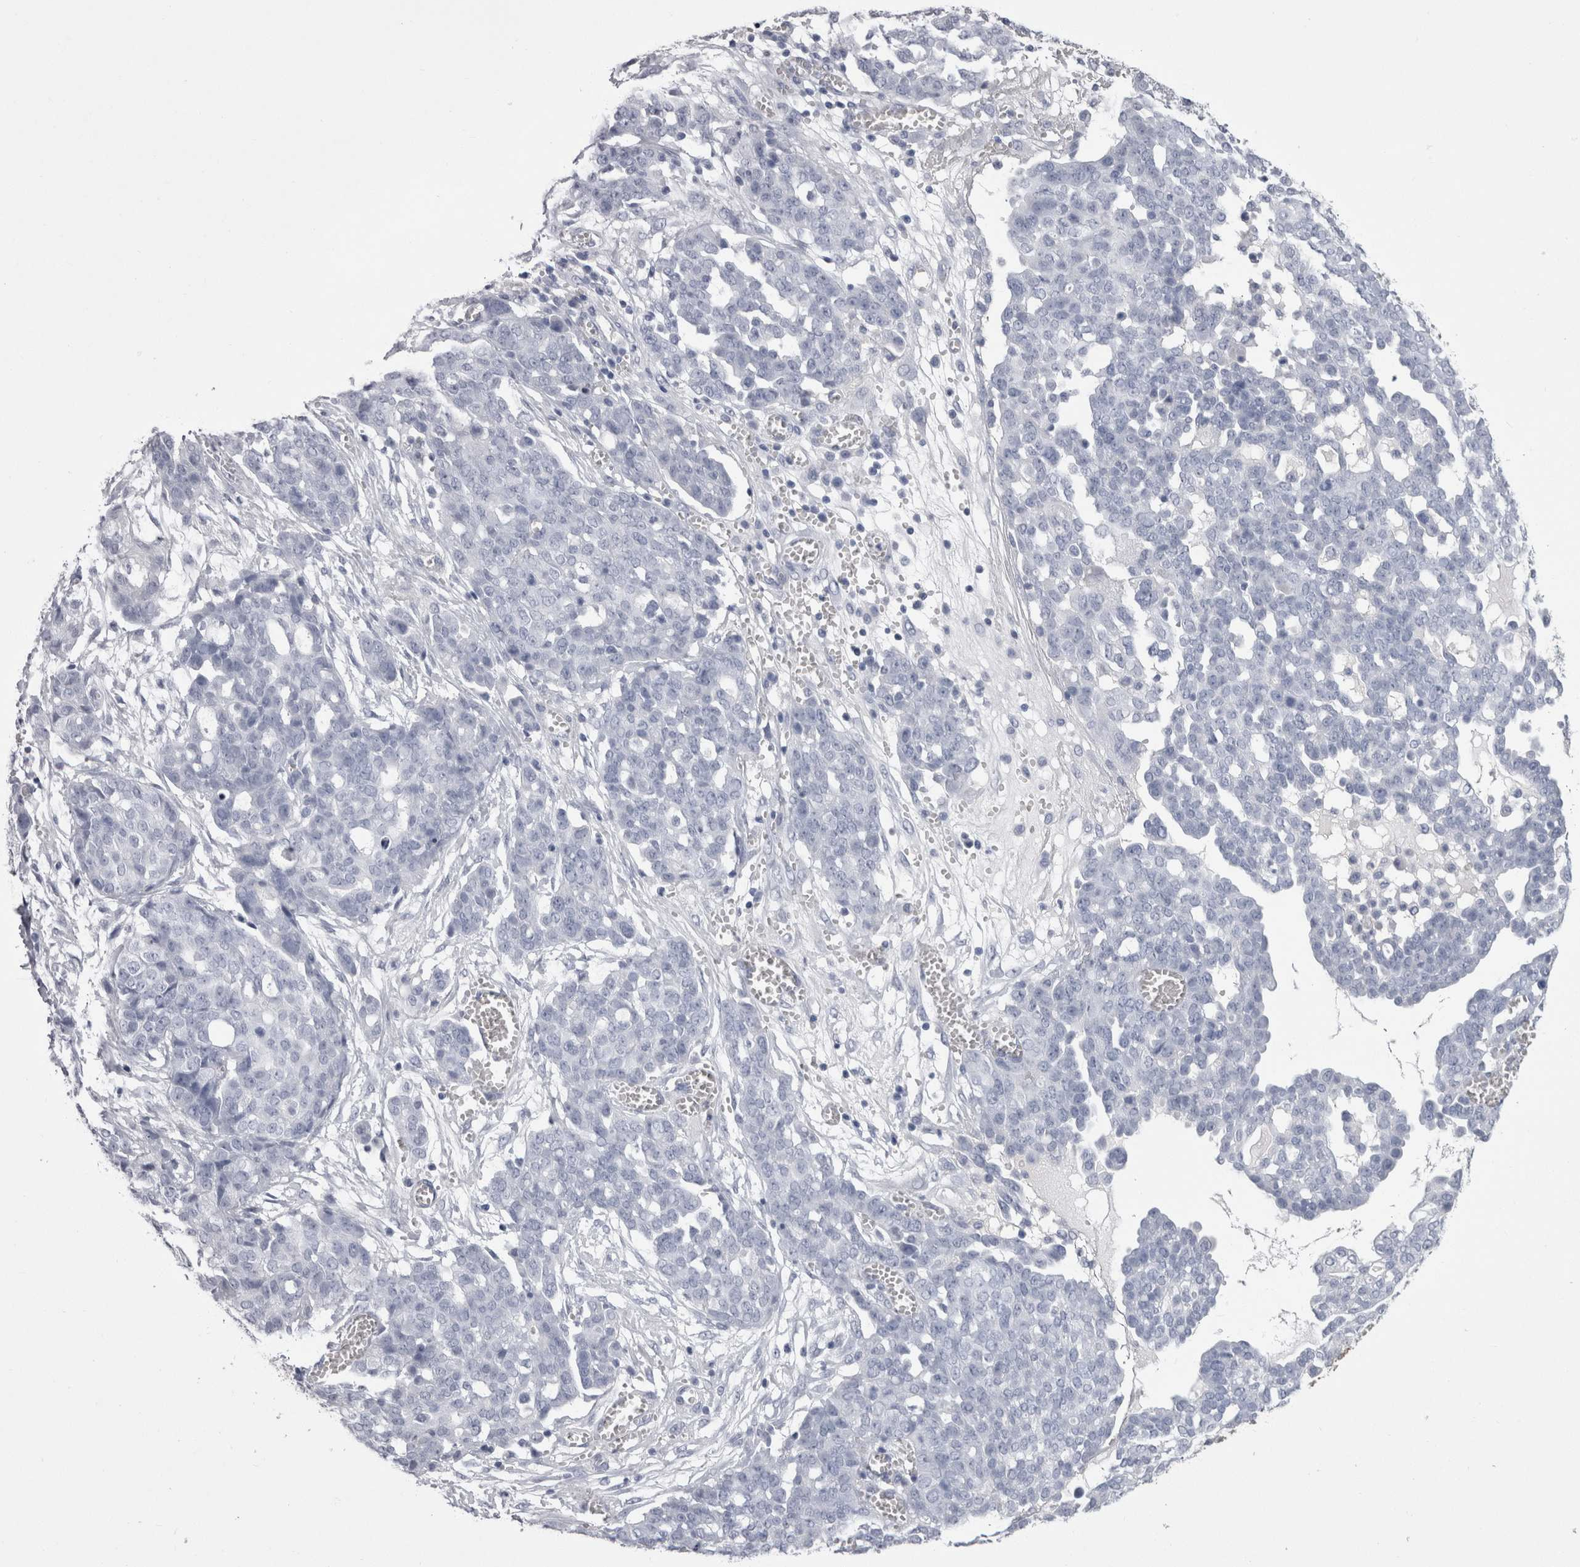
{"staining": {"intensity": "negative", "quantity": "none", "location": "none"}, "tissue": "ovarian cancer", "cell_type": "Tumor cells", "image_type": "cancer", "snomed": [{"axis": "morphology", "description": "Cystadenocarcinoma, serous, NOS"}, {"axis": "topography", "description": "Soft tissue"}, {"axis": "topography", "description": "Ovary"}], "caption": "Tumor cells are negative for protein expression in human serous cystadenocarcinoma (ovarian).", "gene": "CDHR5", "patient": {"sex": "female", "age": 57}}